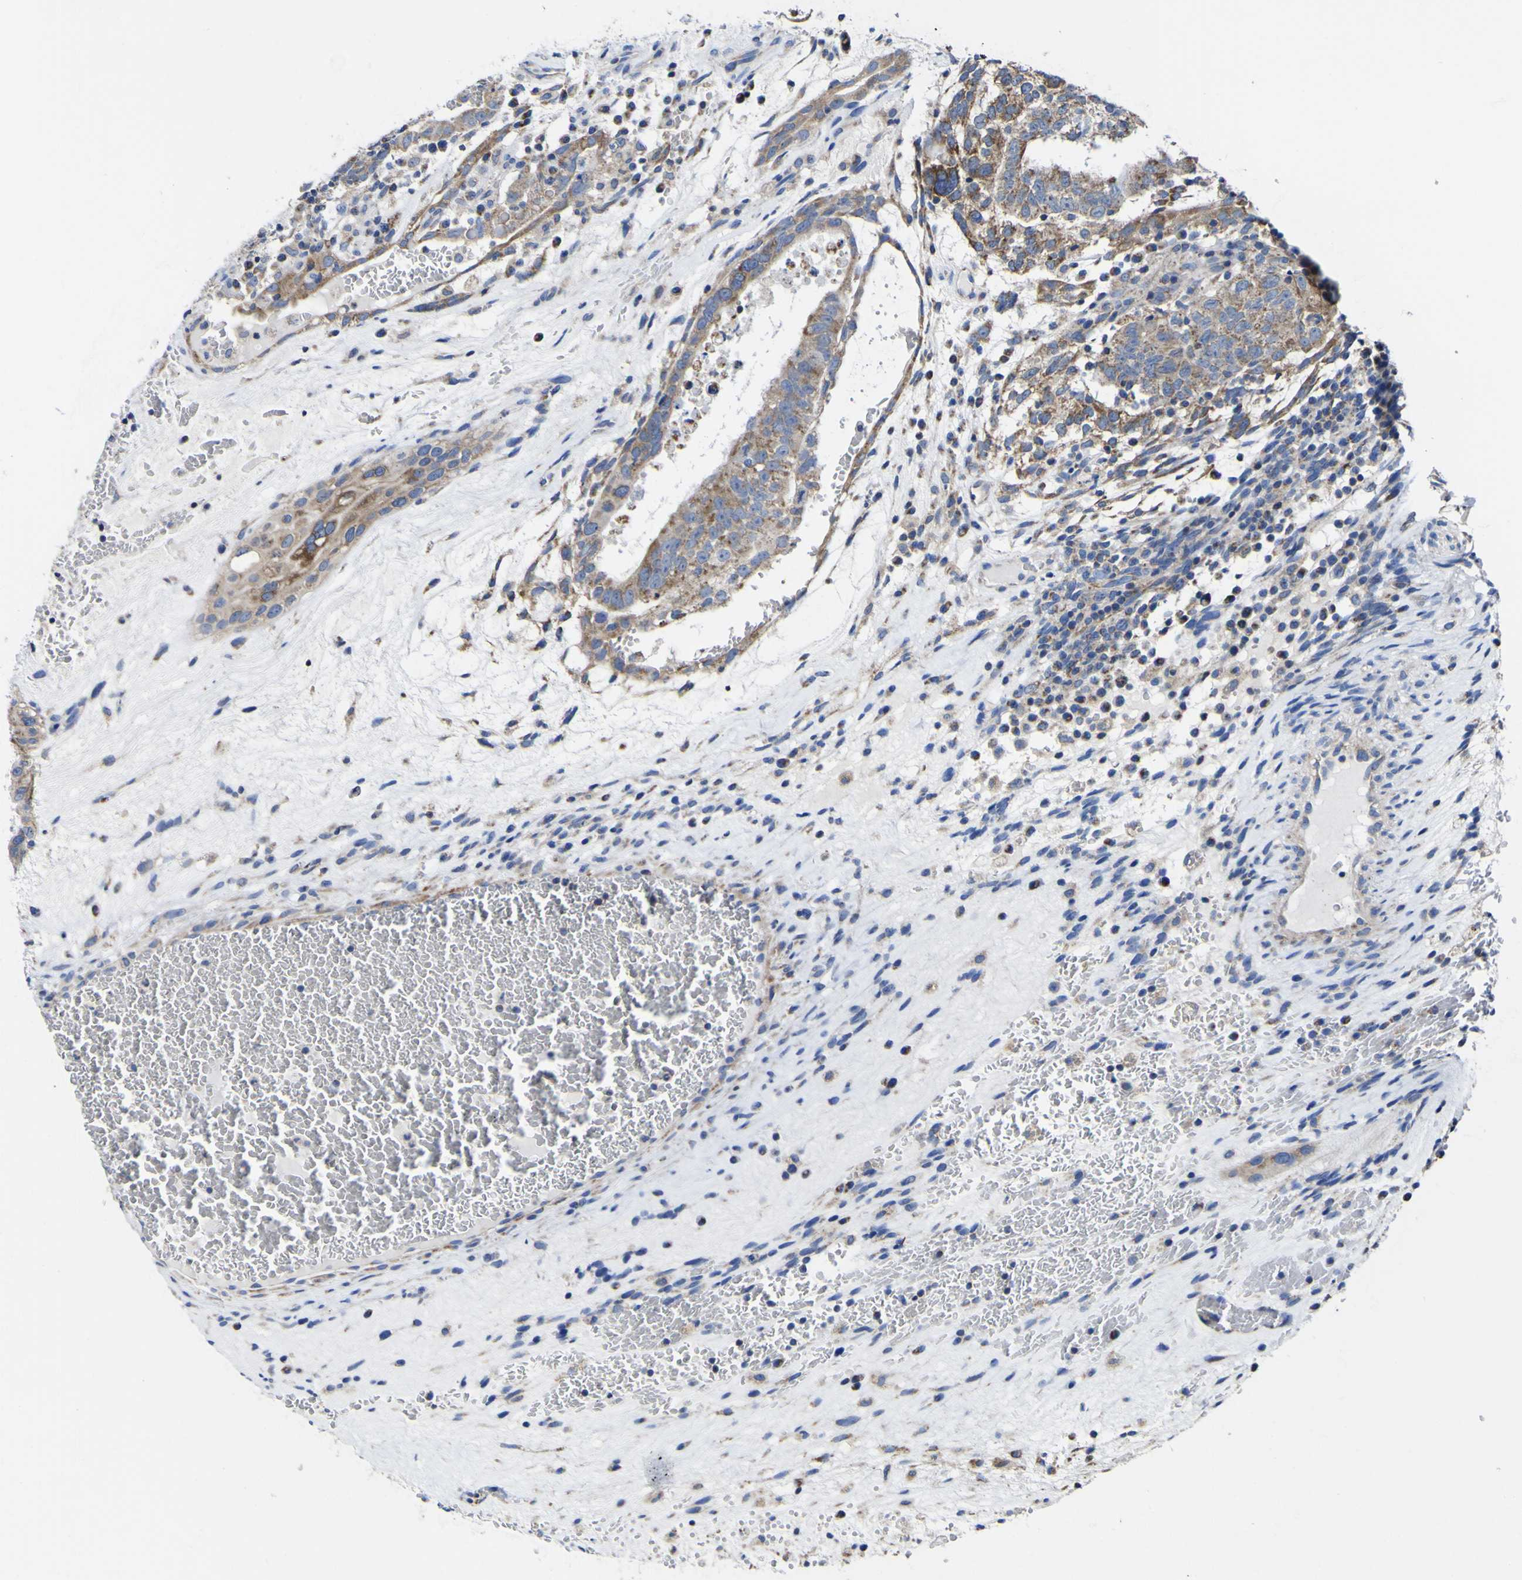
{"staining": {"intensity": "moderate", "quantity": ">75%", "location": "cytoplasmic/membranous"}, "tissue": "testis cancer", "cell_type": "Tumor cells", "image_type": "cancer", "snomed": [{"axis": "morphology", "description": "Seminoma, NOS"}, {"axis": "morphology", "description": "Carcinoma, Embryonal, NOS"}, {"axis": "topography", "description": "Testis"}], "caption": "Immunohistochemistry (IHC) (DAB (3,3'-diaminobenzidine)) staining of human seminoma (testis) demonstrates moderate cytoplasmic/membranous protein positivity in about >75% of tumor cells.", "gene": "CCDC90B", "patient": {"sex": "male", "age": 52}}